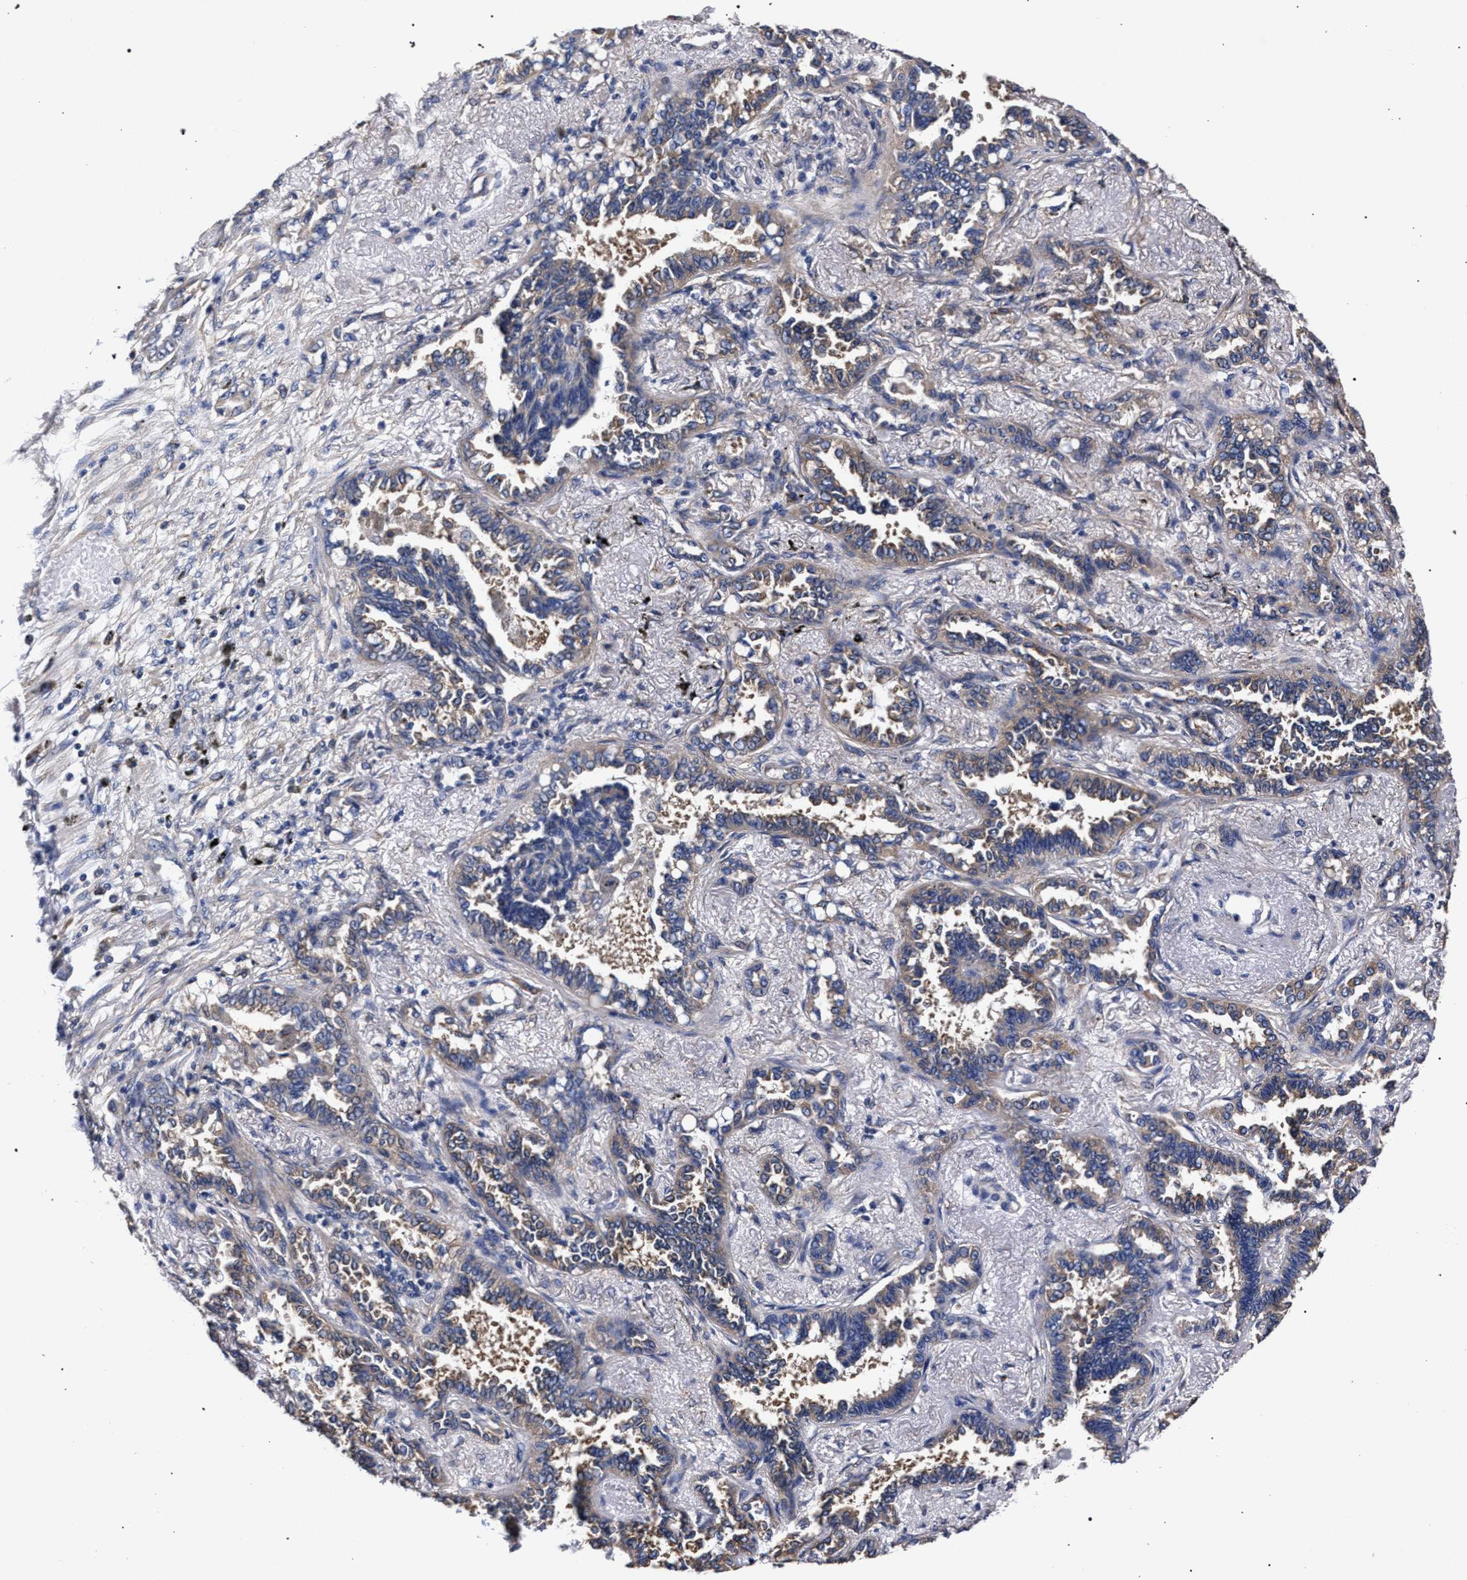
{"staining": {"intensity": "weak", "quantity": "25%-75%", "location": "cytoplasmic/membranous"}, "tissue": "lung cancer", "cell_type": "Tumor cells", "image_type": "cancer", "snomed": [{"axis": "morphology", "description": "Adenocarcinoma, NOS"}, {"axis": "topography", "description": "Lung"}], "caption": "Immunohistochemistry staining of lung cancer (adenocarcinoma), which reveals low levels of weak cytoplasmic/membranous expression in approximately 25%-75% of tumor cells indicating weak cytoplasmic/membranous protein positivity. The staining was performed using DAB (3,3'-diaminobenzidine) (brown) for protein detection and nuclei were counterstained in hematoxylin (blue).", "gene": "CFAP95", "patient": {"sex": "male", "age": 59}}